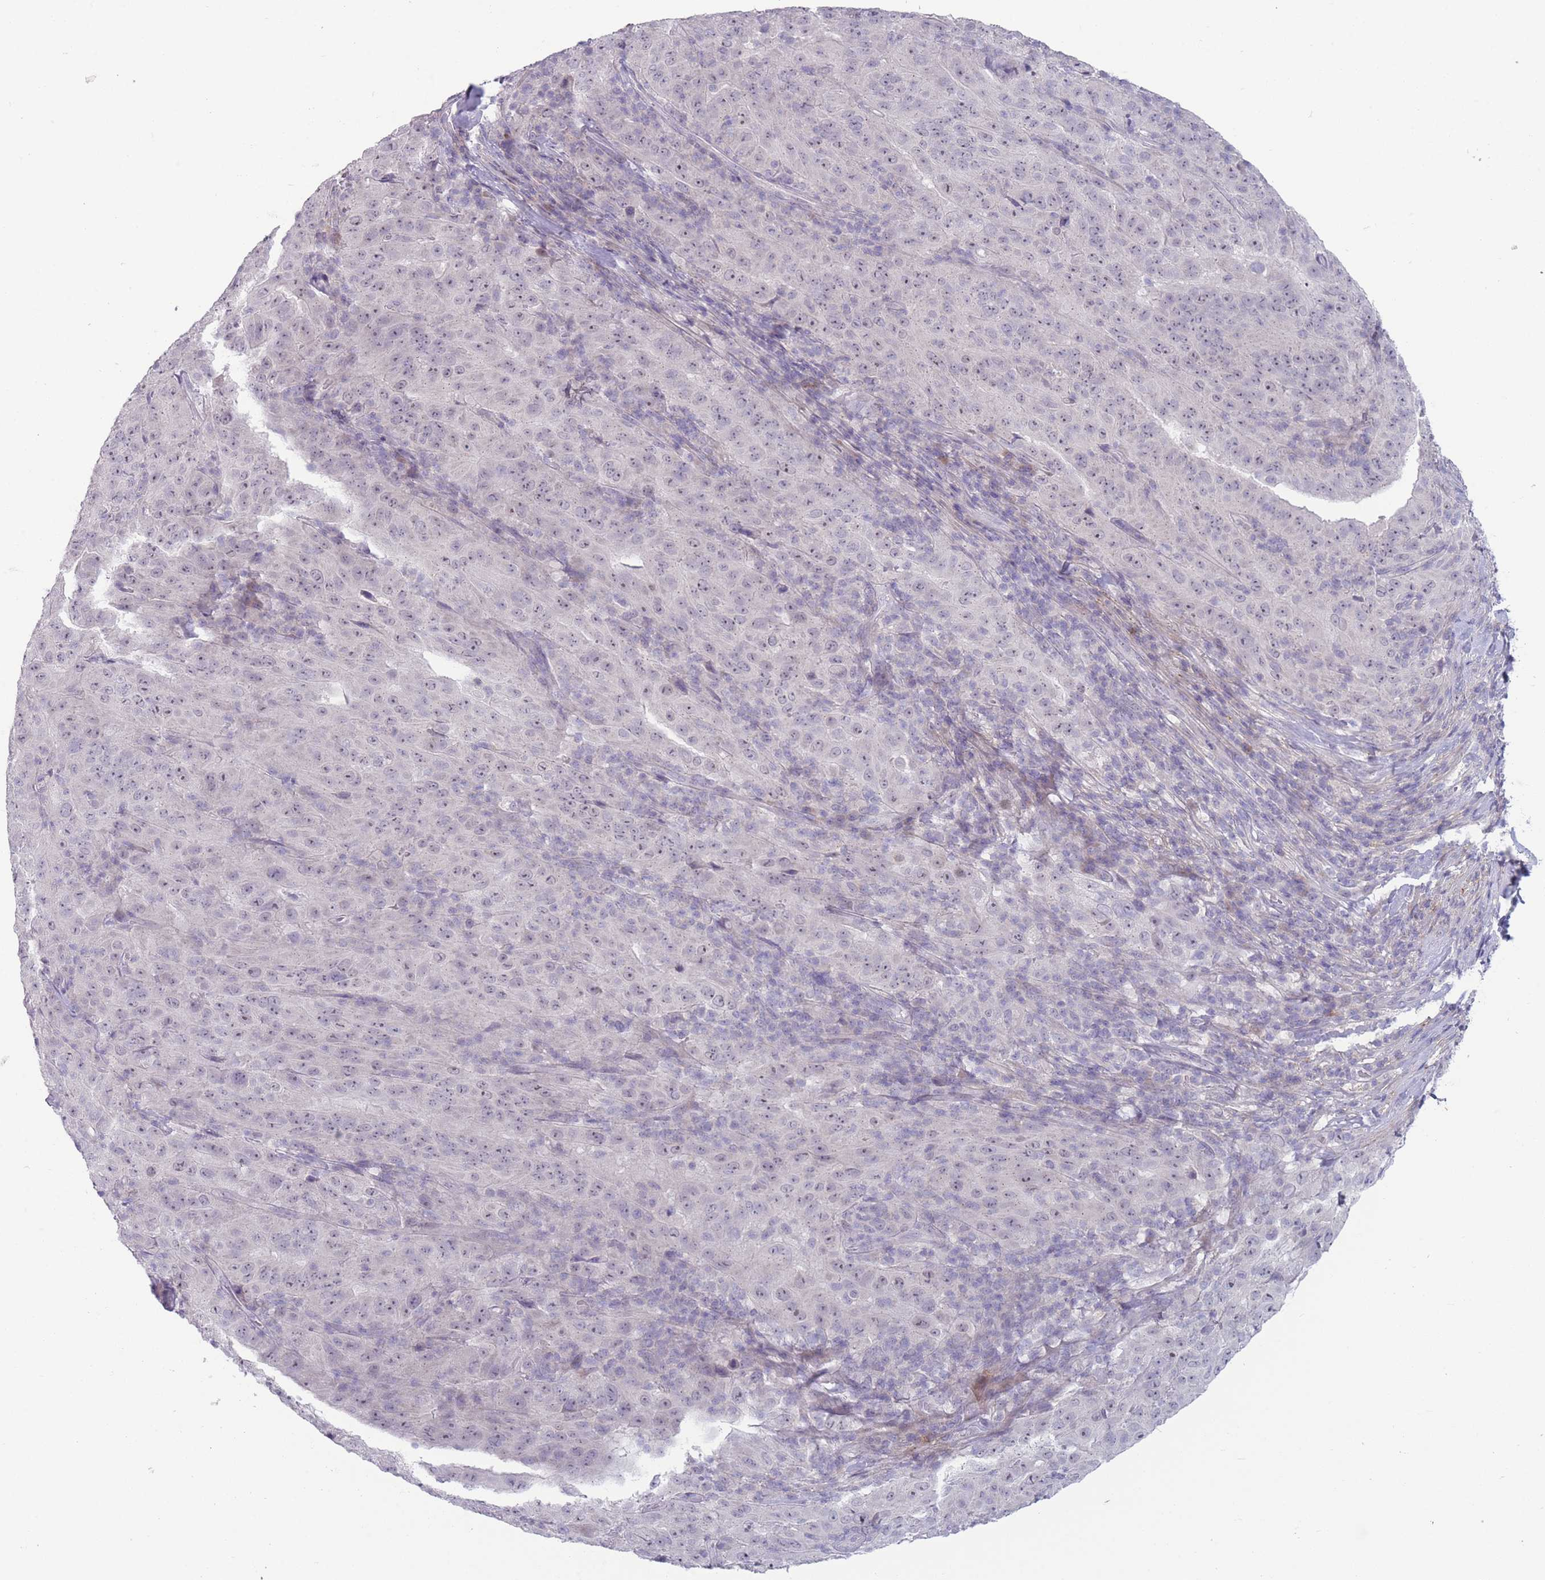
{"staining": {"intensity": "negative", "quantity": "none", "location": "none"}, "tissue": "pancreatic cancer", "cell_type": "Tumor cells", "image_type": "cancer", "snomed": [{"axis": "morphology", "description": "Adenocarcinoma, NOS"}, {"axis": "topography", "description": "Pancreas"}], "caption": "This photomicrograph is of pancreatic cancer stained with IHC to label a protein in brown with the nuclei are counter-stained blue. There is no expression in tumor cells.", "gene": "PAIP2B", "patient": {"sex": "male", "age": 63}}